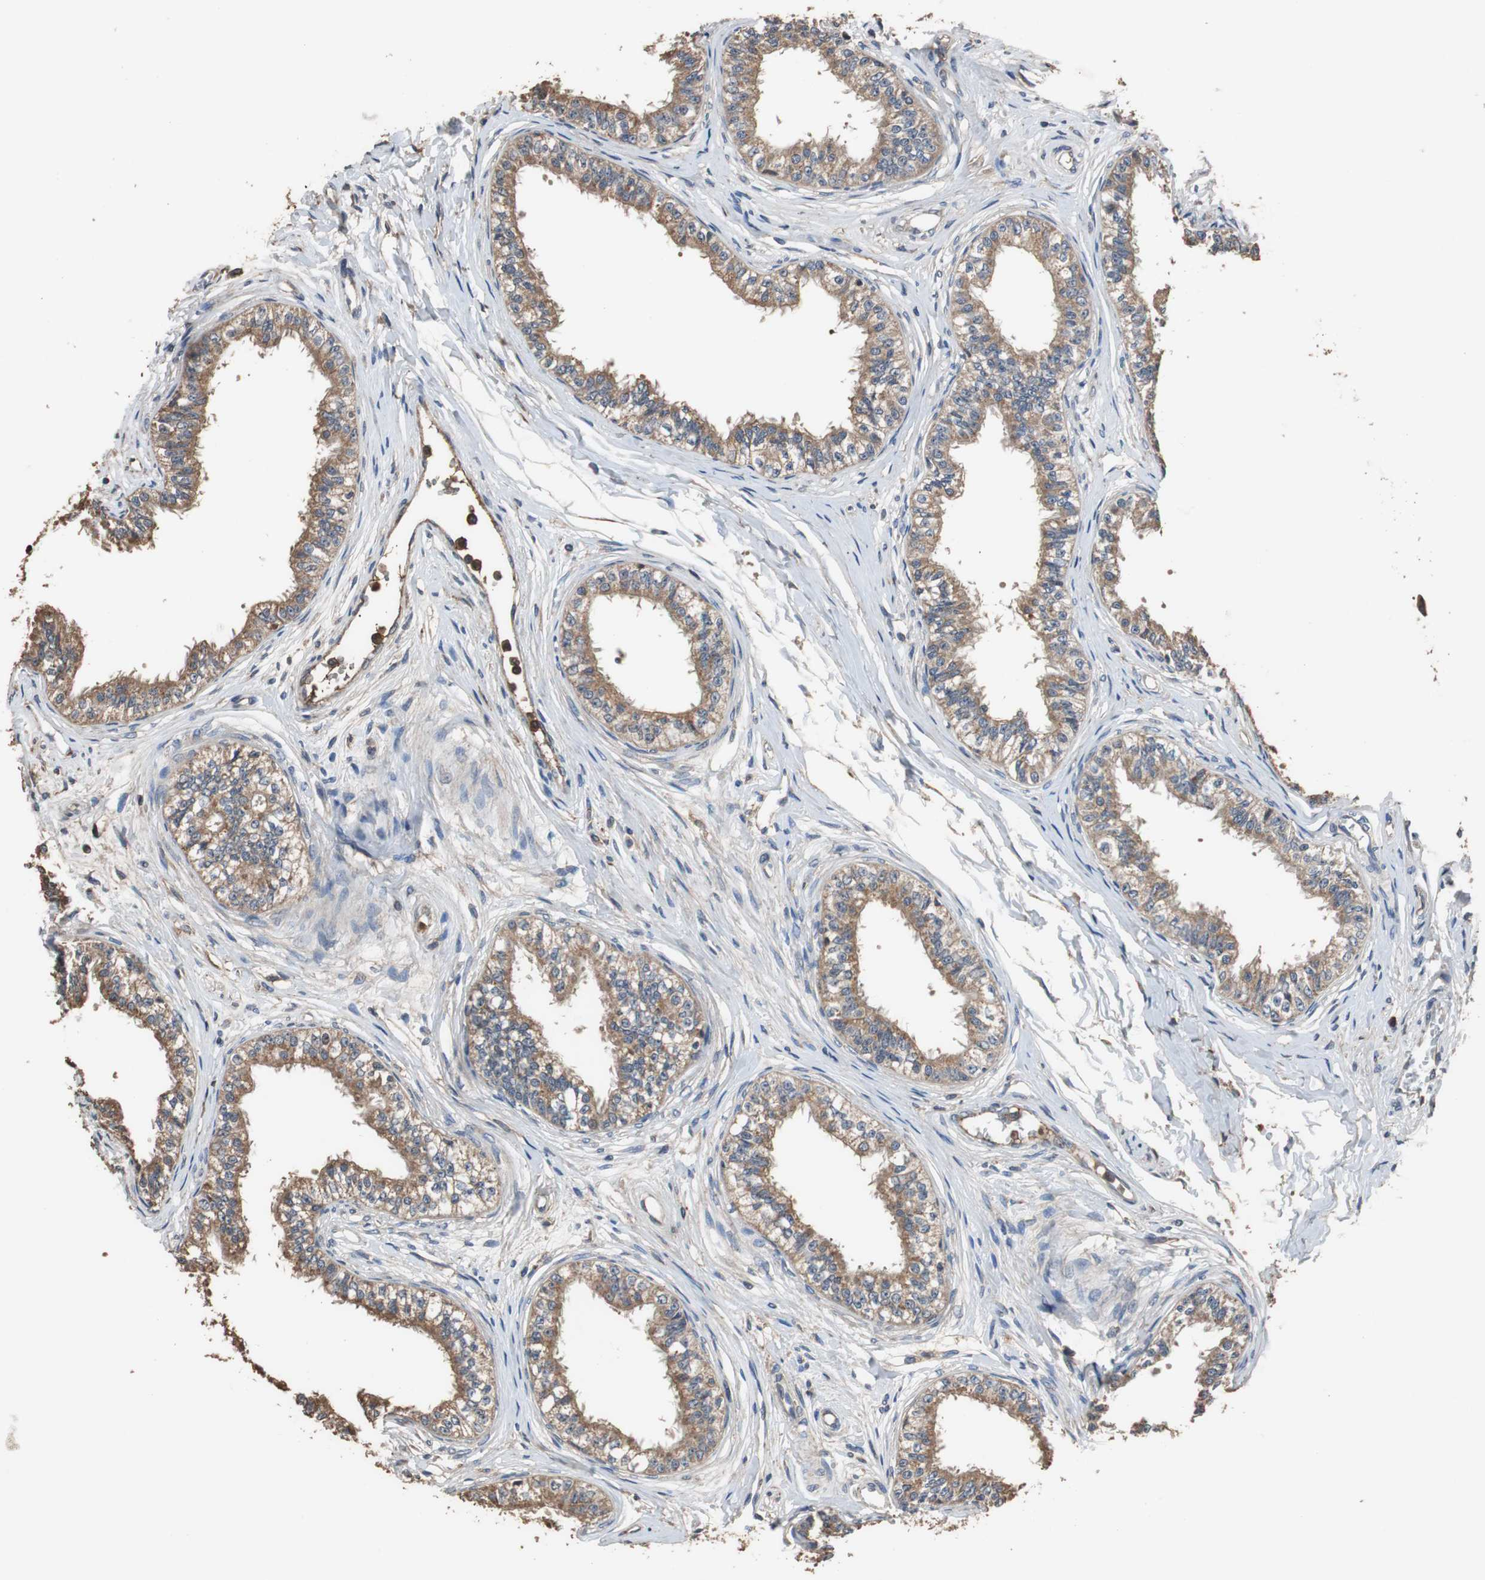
{"staining": {"intensity": "weak", "quantity": ">75%", "location": "cytoplasmic/membranous"}, "tissue": "epididymis", "cell_type": "Glandular cells", "image_type": "normal", "snomed": [{"axis": "morphology", "description": "Normal tissue, NOS"}, {"axis": "morphology", "description": "Adenocarcinoma, metastatic, NOS"}, {"axis": "topography", "description": "Testis"}, {"axis": "topography", "description": "Epididymis"}], "caption": "The image exhibits a brown stain indicating the presence of a protein in the cytoplasmic/membranous of glandular cells in epididymis. (Stains: DAB (3,3'-diaminobenzidine) in brown, nuclei in blue, Microscopy: brightfield microscopy at high magnification).", "gene": "SCIMP", "patient": {"sex": "male", "age": 26}}